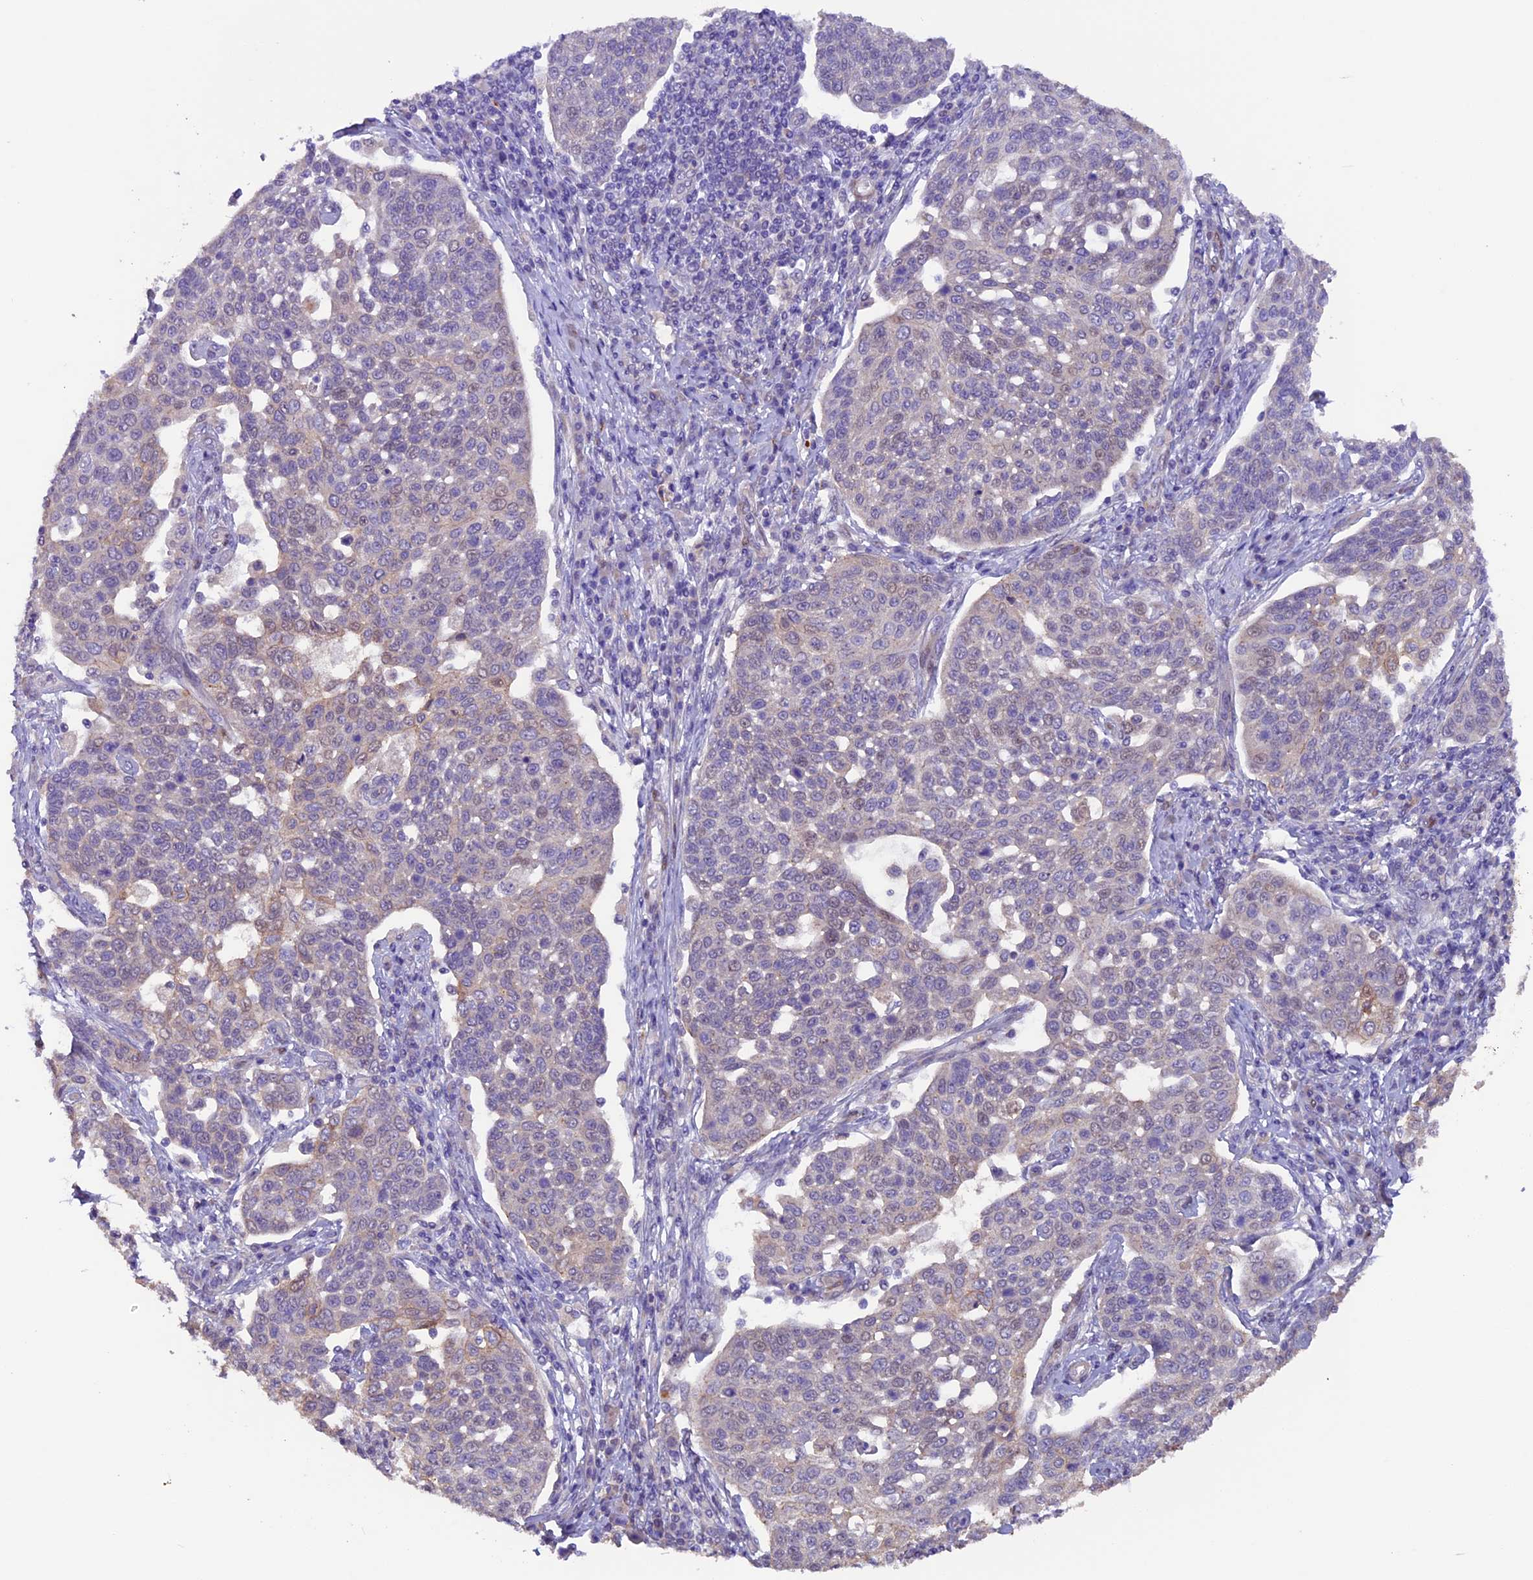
{"staining": {"intensity": "negative", "quantity": "none", "location": "none"}, "tissue": "cervical cancer", "cell_type": "Tumor cells", "image_type": "cancer", "snomed": [{"axis": "morphology", "description": "Squamous cell carcinoma, NOS"}, {"axis": "topography", "description": "Cervix"}], "caption": "This photomicrograph is of cervical cancer stained with IHC to label a protein in brown with the nuclei are counter-stained blue. There is no expression in tumor cells.", "gene": "NCK2", "patient": {"sex": "female", "age": 34}}